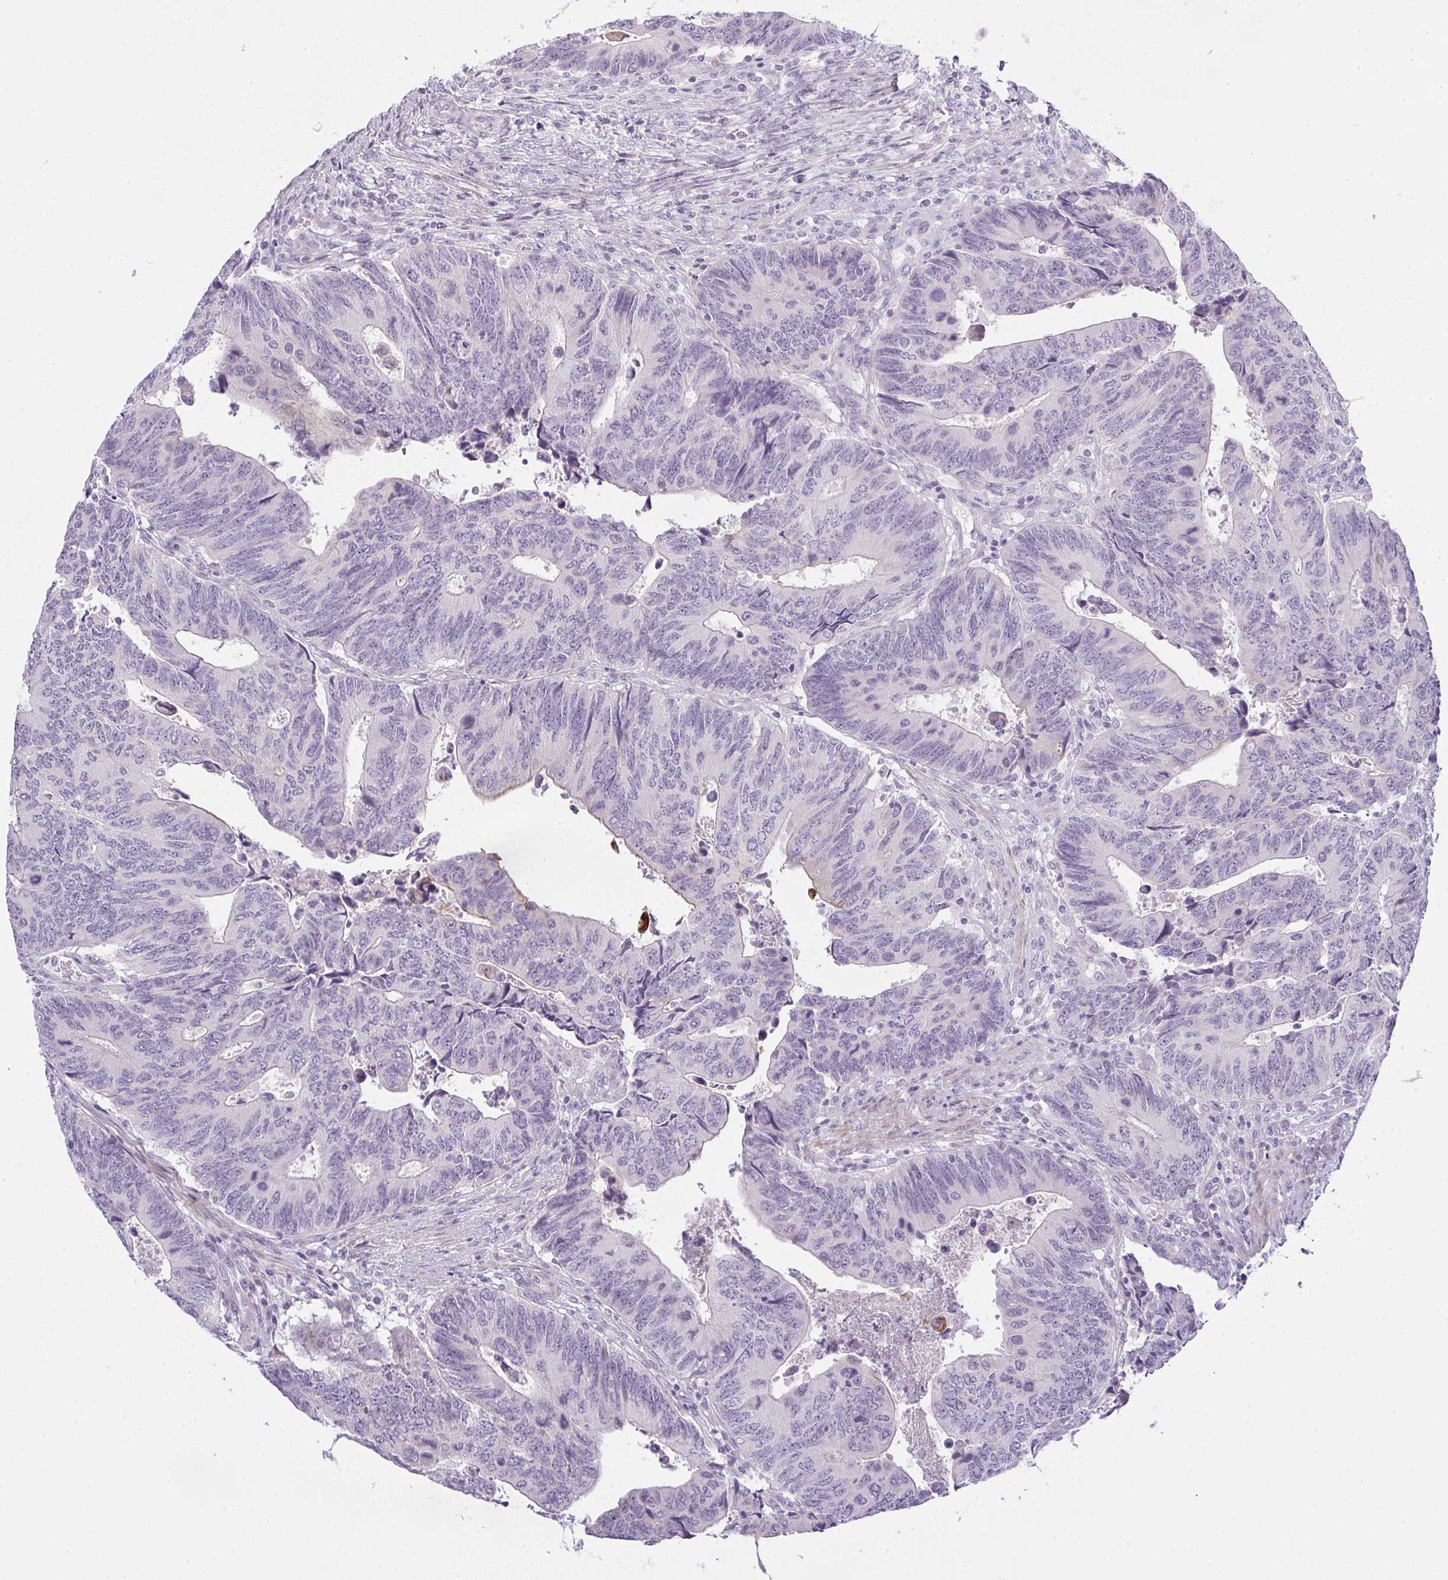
{"staining": {"intensity": "moderate", "quantity": "<25%", "location": "cytoplasmic/membranous"}, "tissue": "colorectal cancer", "cell_type": "Tumor cells", "image_type": "cancer", "snomed": [{"axis": "morphology", "description": "Adenocarcinoma, NOS"}, {"axis": "topography", "description": "Colon"}], "caption": "DAB immunohistochemical staining of adenocarcinoma (colorectal) demonstrates moderate cytoplasmic/membranous protein positivity in about <25% of tumor cells.", "gene": "SIRPB2", "patient": {"sex": "male", "age": 87}}